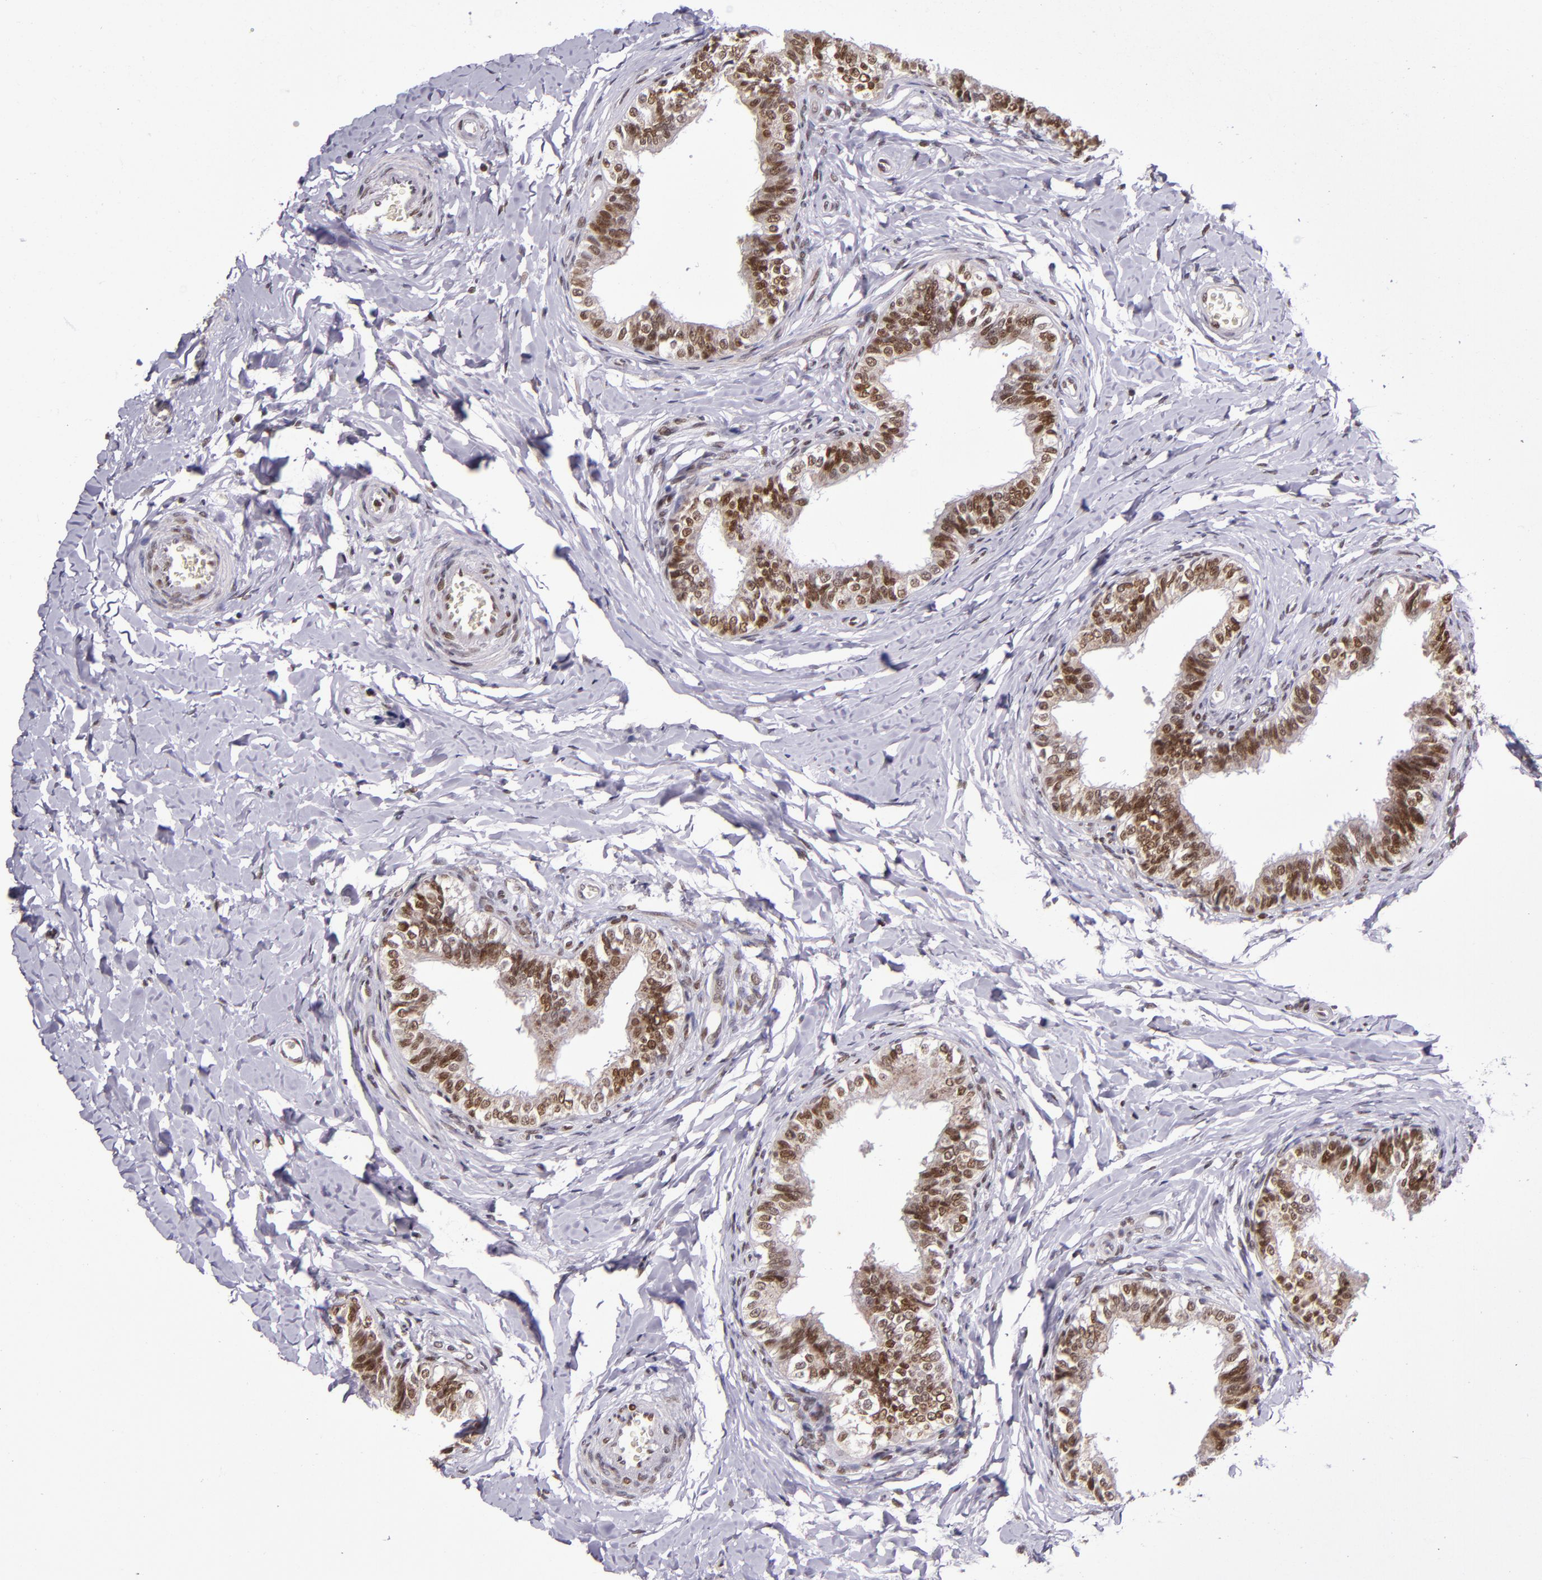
{"staining": {"intensity": "strong", "quantity": ">75%", "location": "nuclear"}, "tissue": "epididymis", "cell_type": "Glandular cells", "image_type": "normal", "snomed": [{"axis": "morphology", "description": "Normal tissue, NOS"}, {"axis": "topography", "description": "Soft tissue"}, {"axis": "topography", "description": "Epididymis"}], "caption": "The image reveals staining of benign epididymis, revealing strong nuclear protein staining (brown color) within glandular cells.", "gene": "MGMT", "patient": {"sex": "male", "age": 26}}